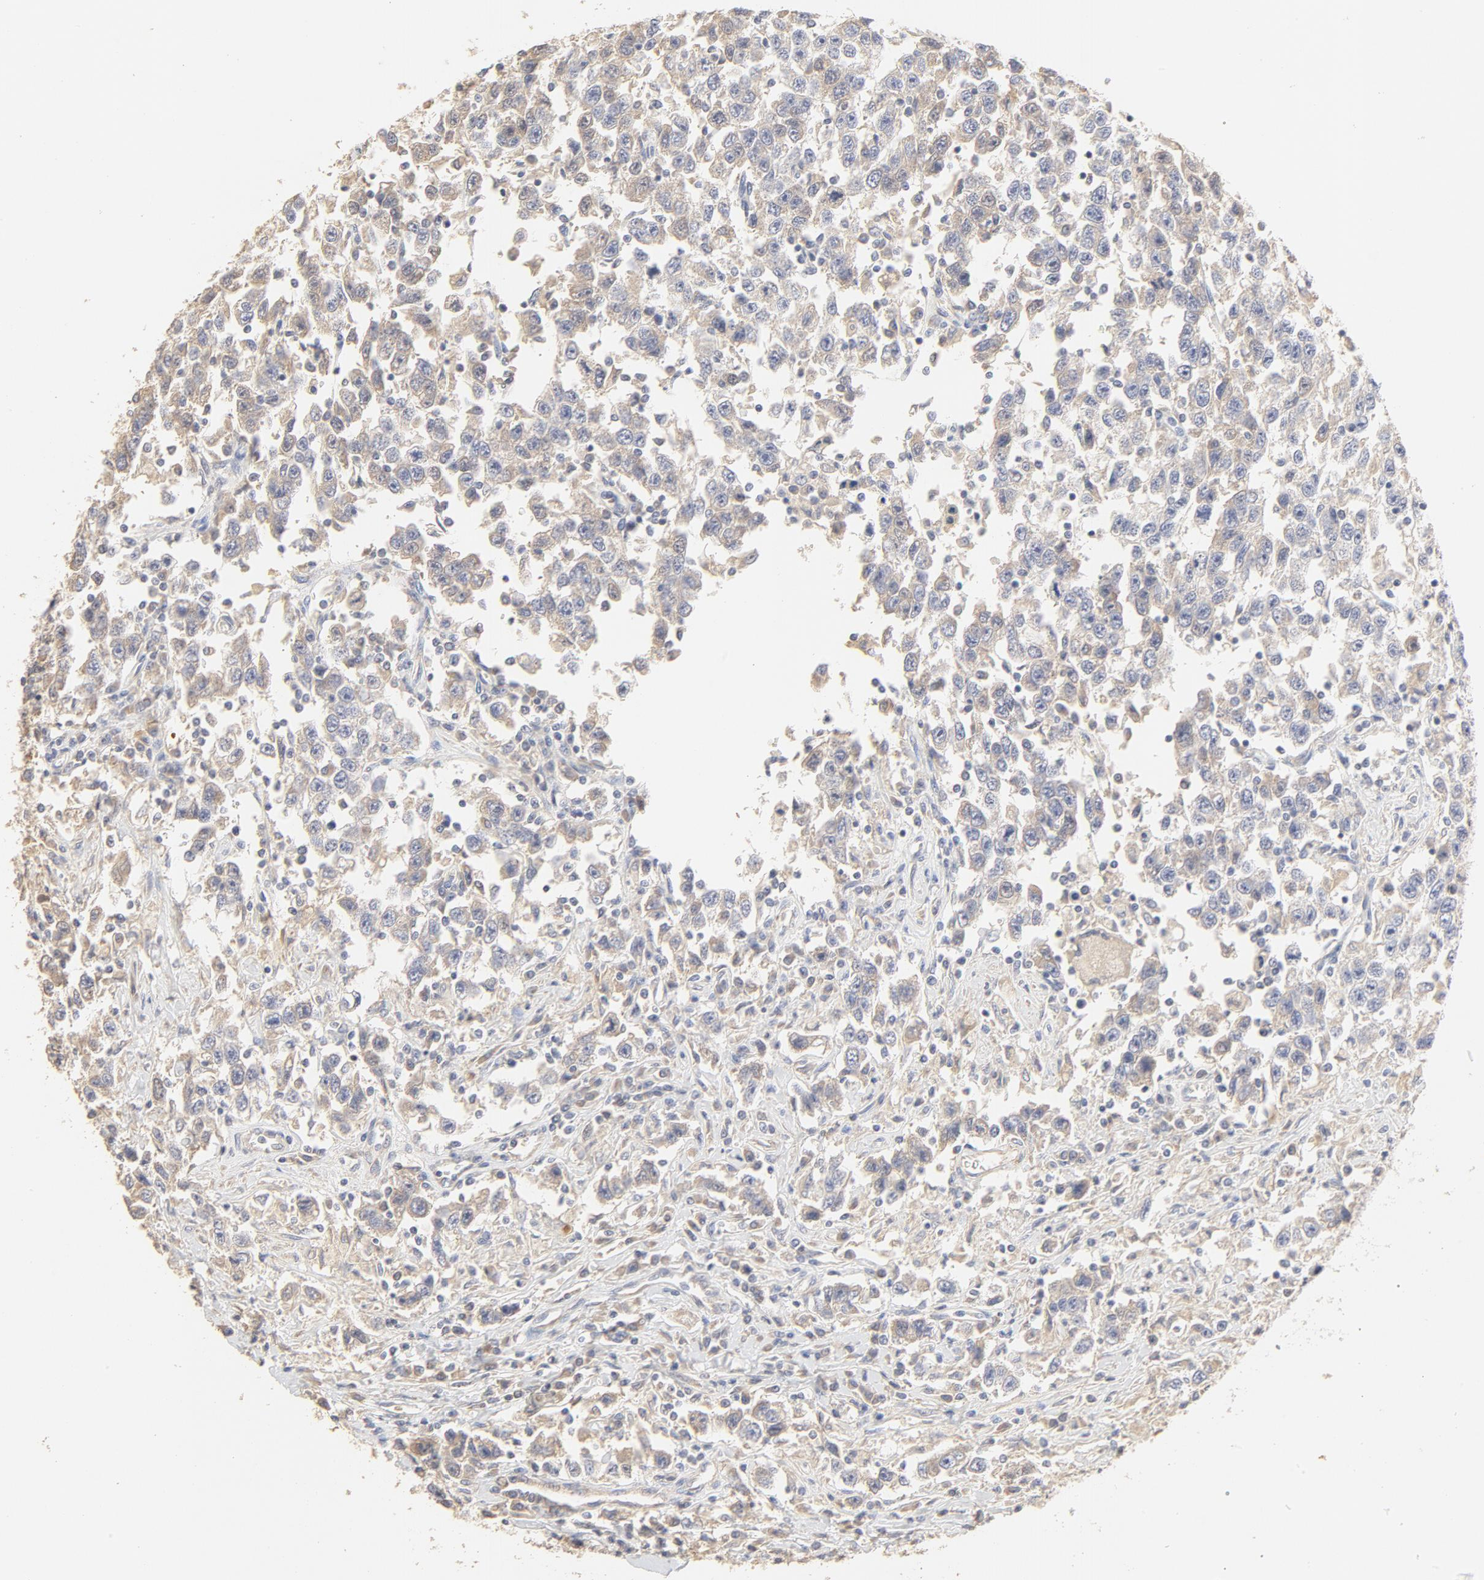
{"staining": {"intensity": "negative", "quantity": "none", "location": "none"}, "tissue": "testis cancer", "cell_type": "Tumor cells", "image_type": "cancer", "snomed": [{"axis": "morphology", "description": "Seminoma, NOS"}, {"axis": "topography", "description": "Testis"}], "caption": "Tumor cells are negative for protein expression in human seminoma (testis).", "gene": "FCGBP", "patient": {"sex": "male", "age": 41}}